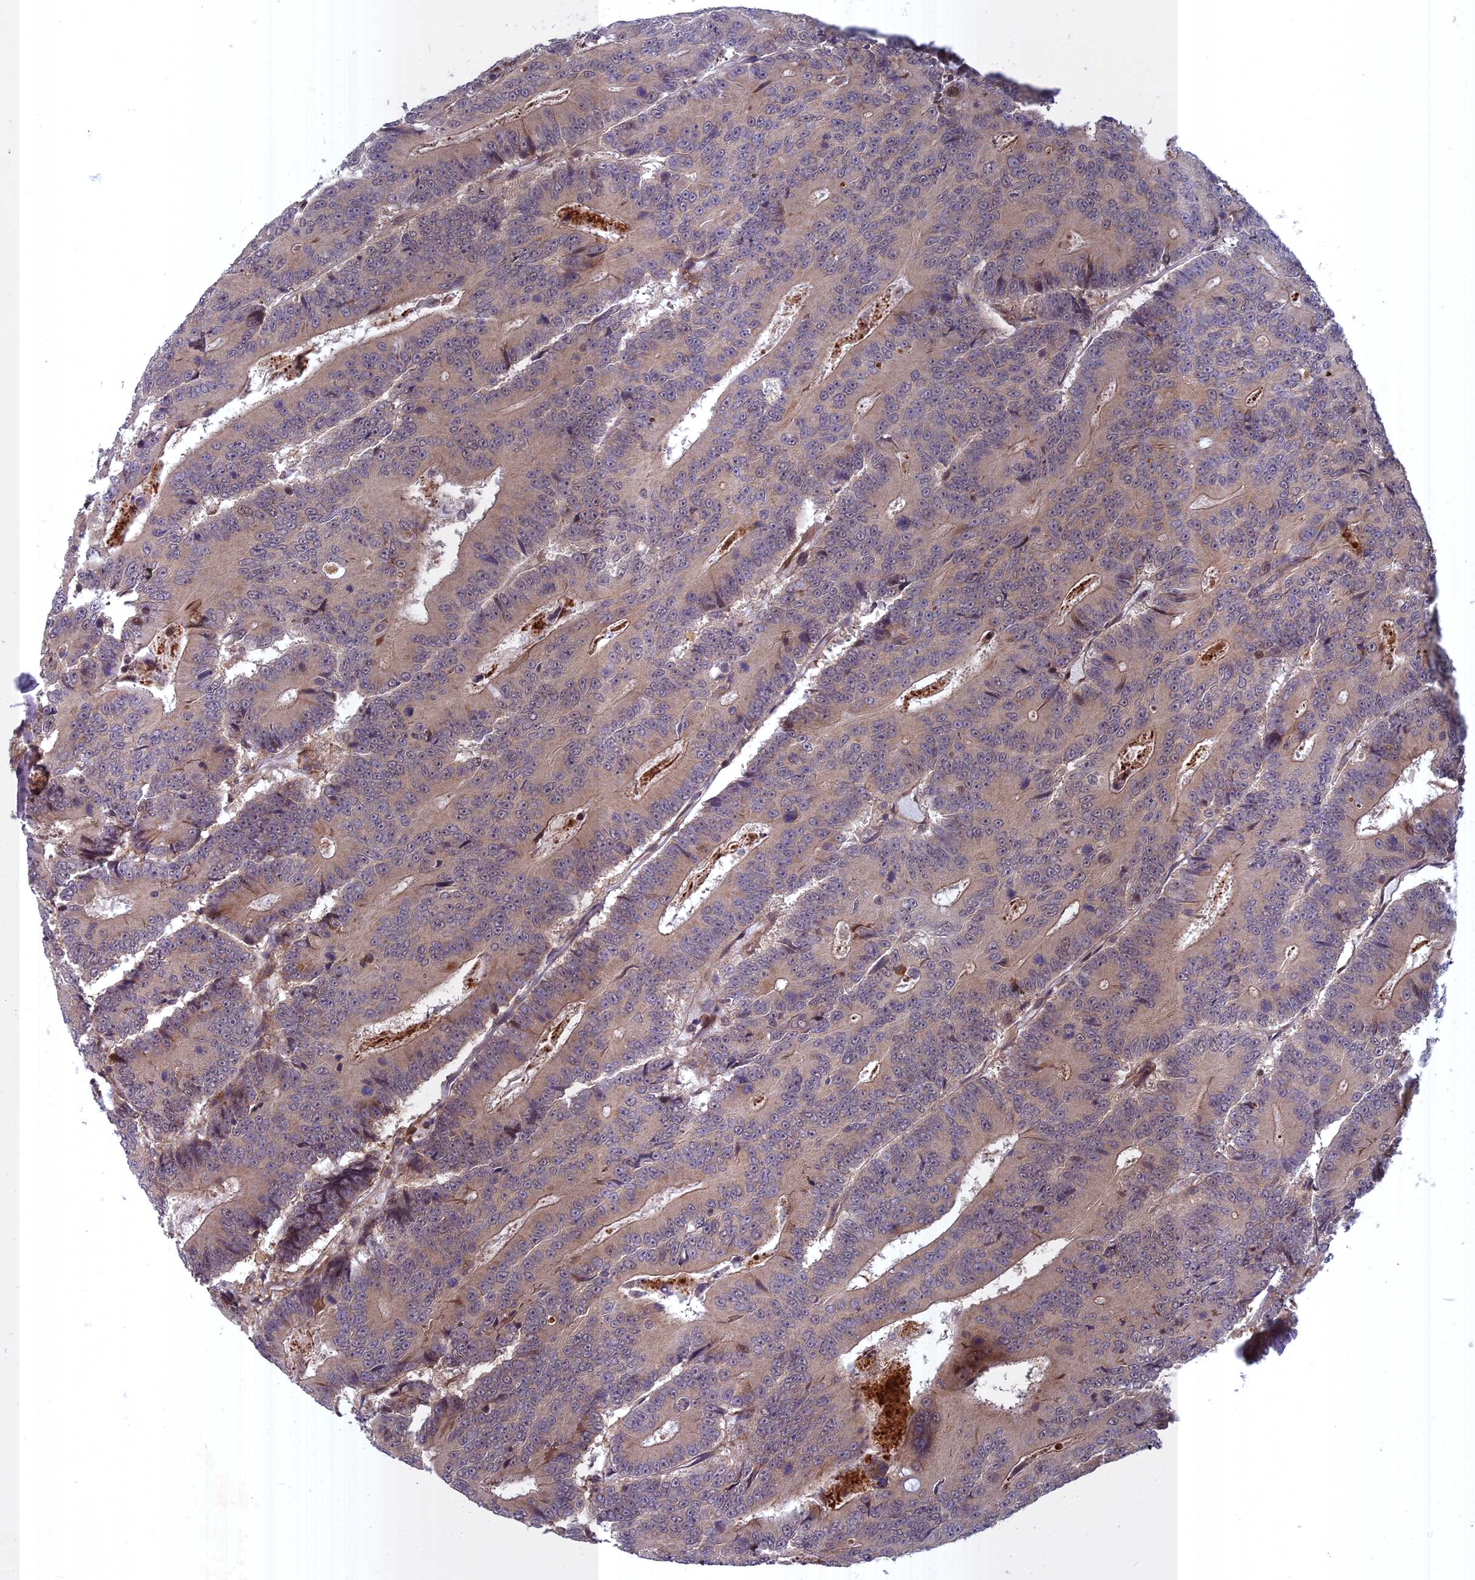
{"staining": {"intensity": "weak", "quantity": "25%-75%", "location": "cytoplasmic/membranous"}, "tissue": "colorectal cancer", "cell_type": "Tumor cells", "image_type": "cancer", "snomed": [{"axis": "morphology", "description": "Adenocarcinoma, NOS"}, {"axis": "topography", "description": "Colon"}], "caption": "IHC histopathology image of human colorectal cancer (adenocarcinoma) stained for a protein (brown), which displays low levels of weak cytoplasmic/membranous positivity in about 25%-75% of tumor cells.", "gene": "COMMD2", "patient": {"sex": "male", "age": 83}}